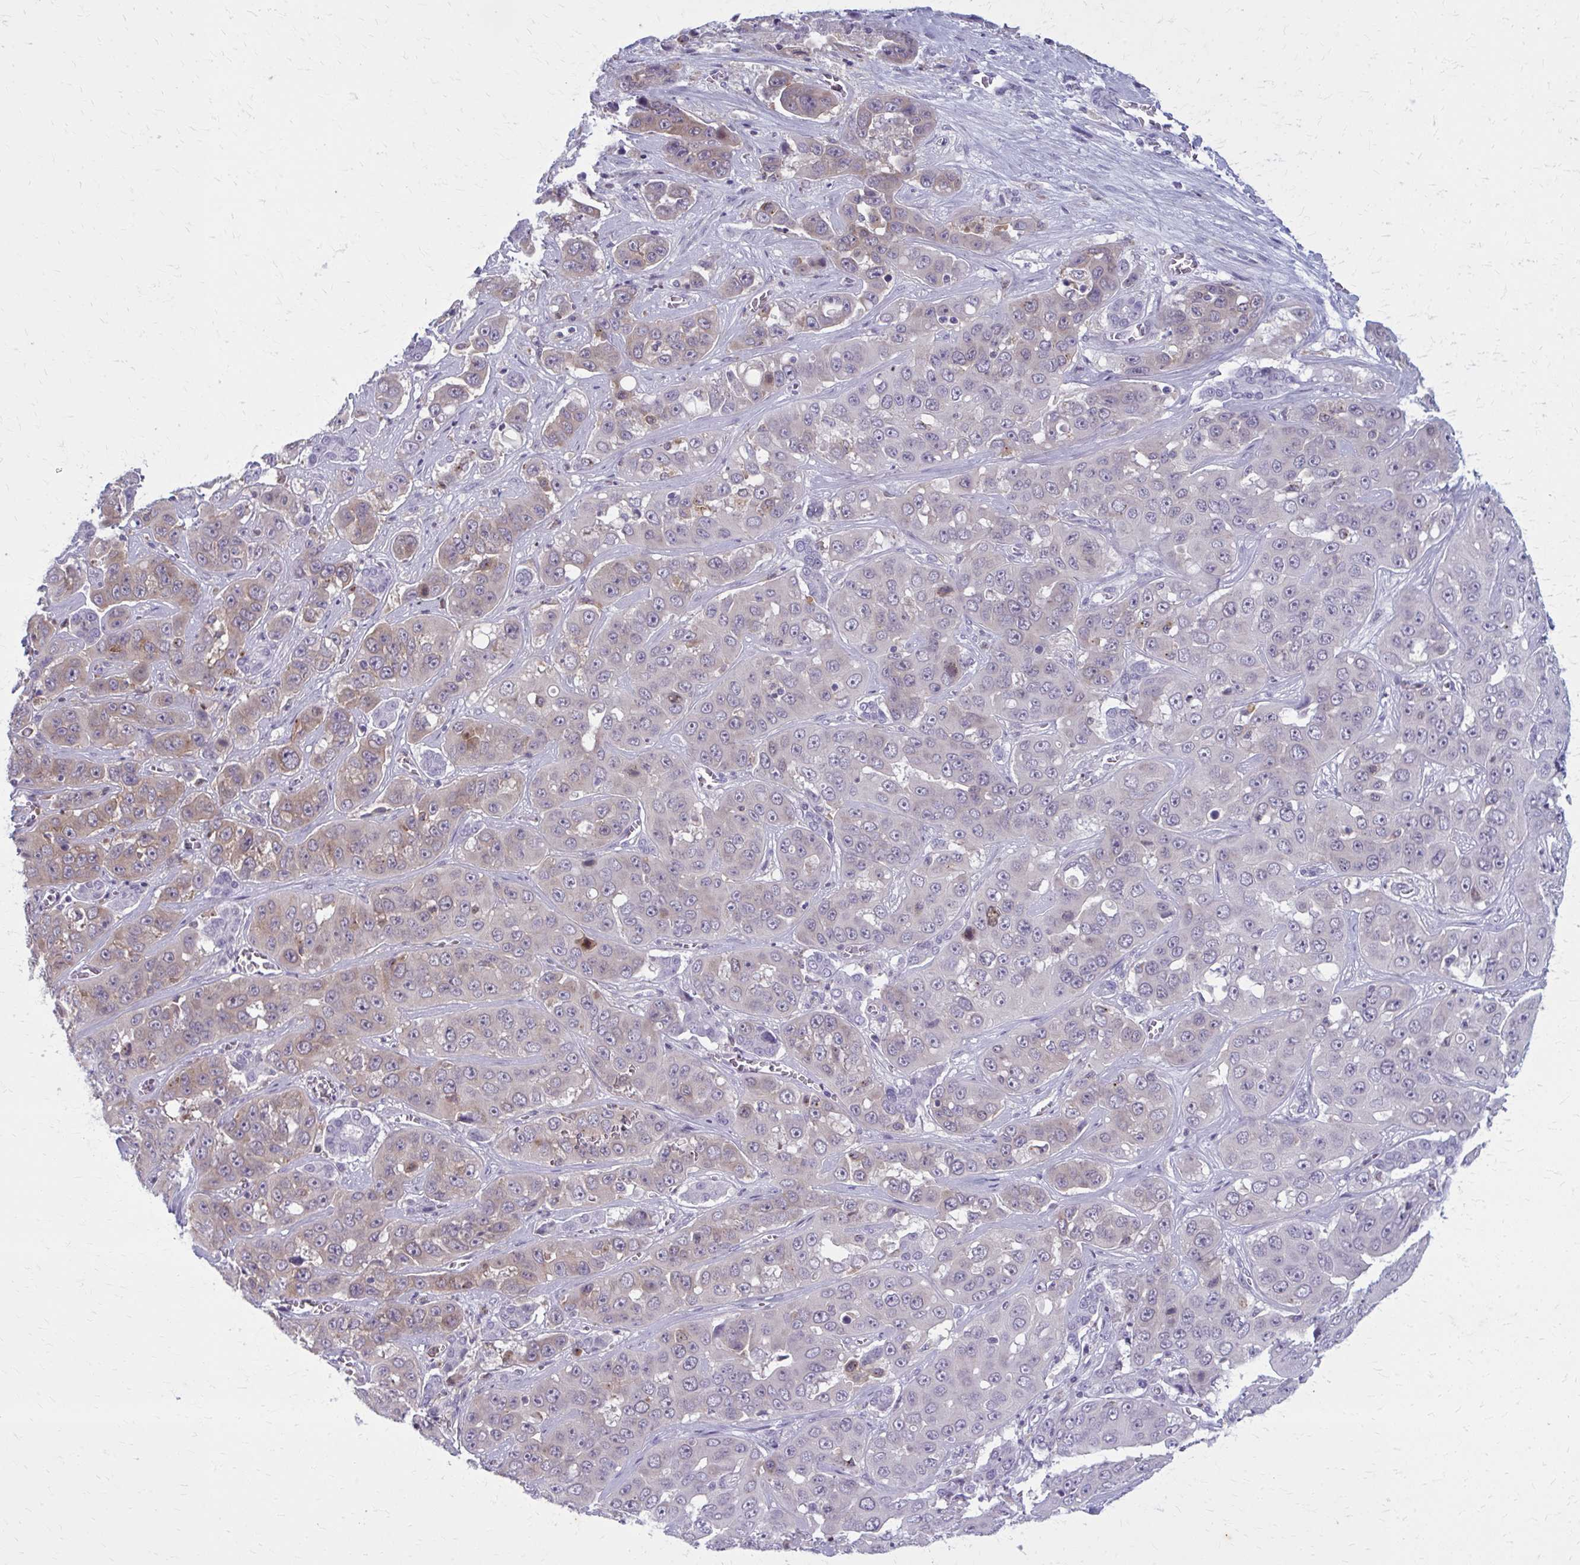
{"staining": {"intensity": "weak", "quantity": "<25%", "location": "cytoplasmic/membranous"}, "tissue": "liver cancer", "cell_type": "Tumor cells", "image_type": "cancer", "snomed": [{"axis": "morphology", "description": "Cholangiocarcinoma"}, {"axis": "topography", "description": "Liver"}], "caption": "Tumor cells show no significant positivity in liver cholangiocarcinoma.", "gene": "CARD9", "patient": {"sex": "female", "age": 52}}